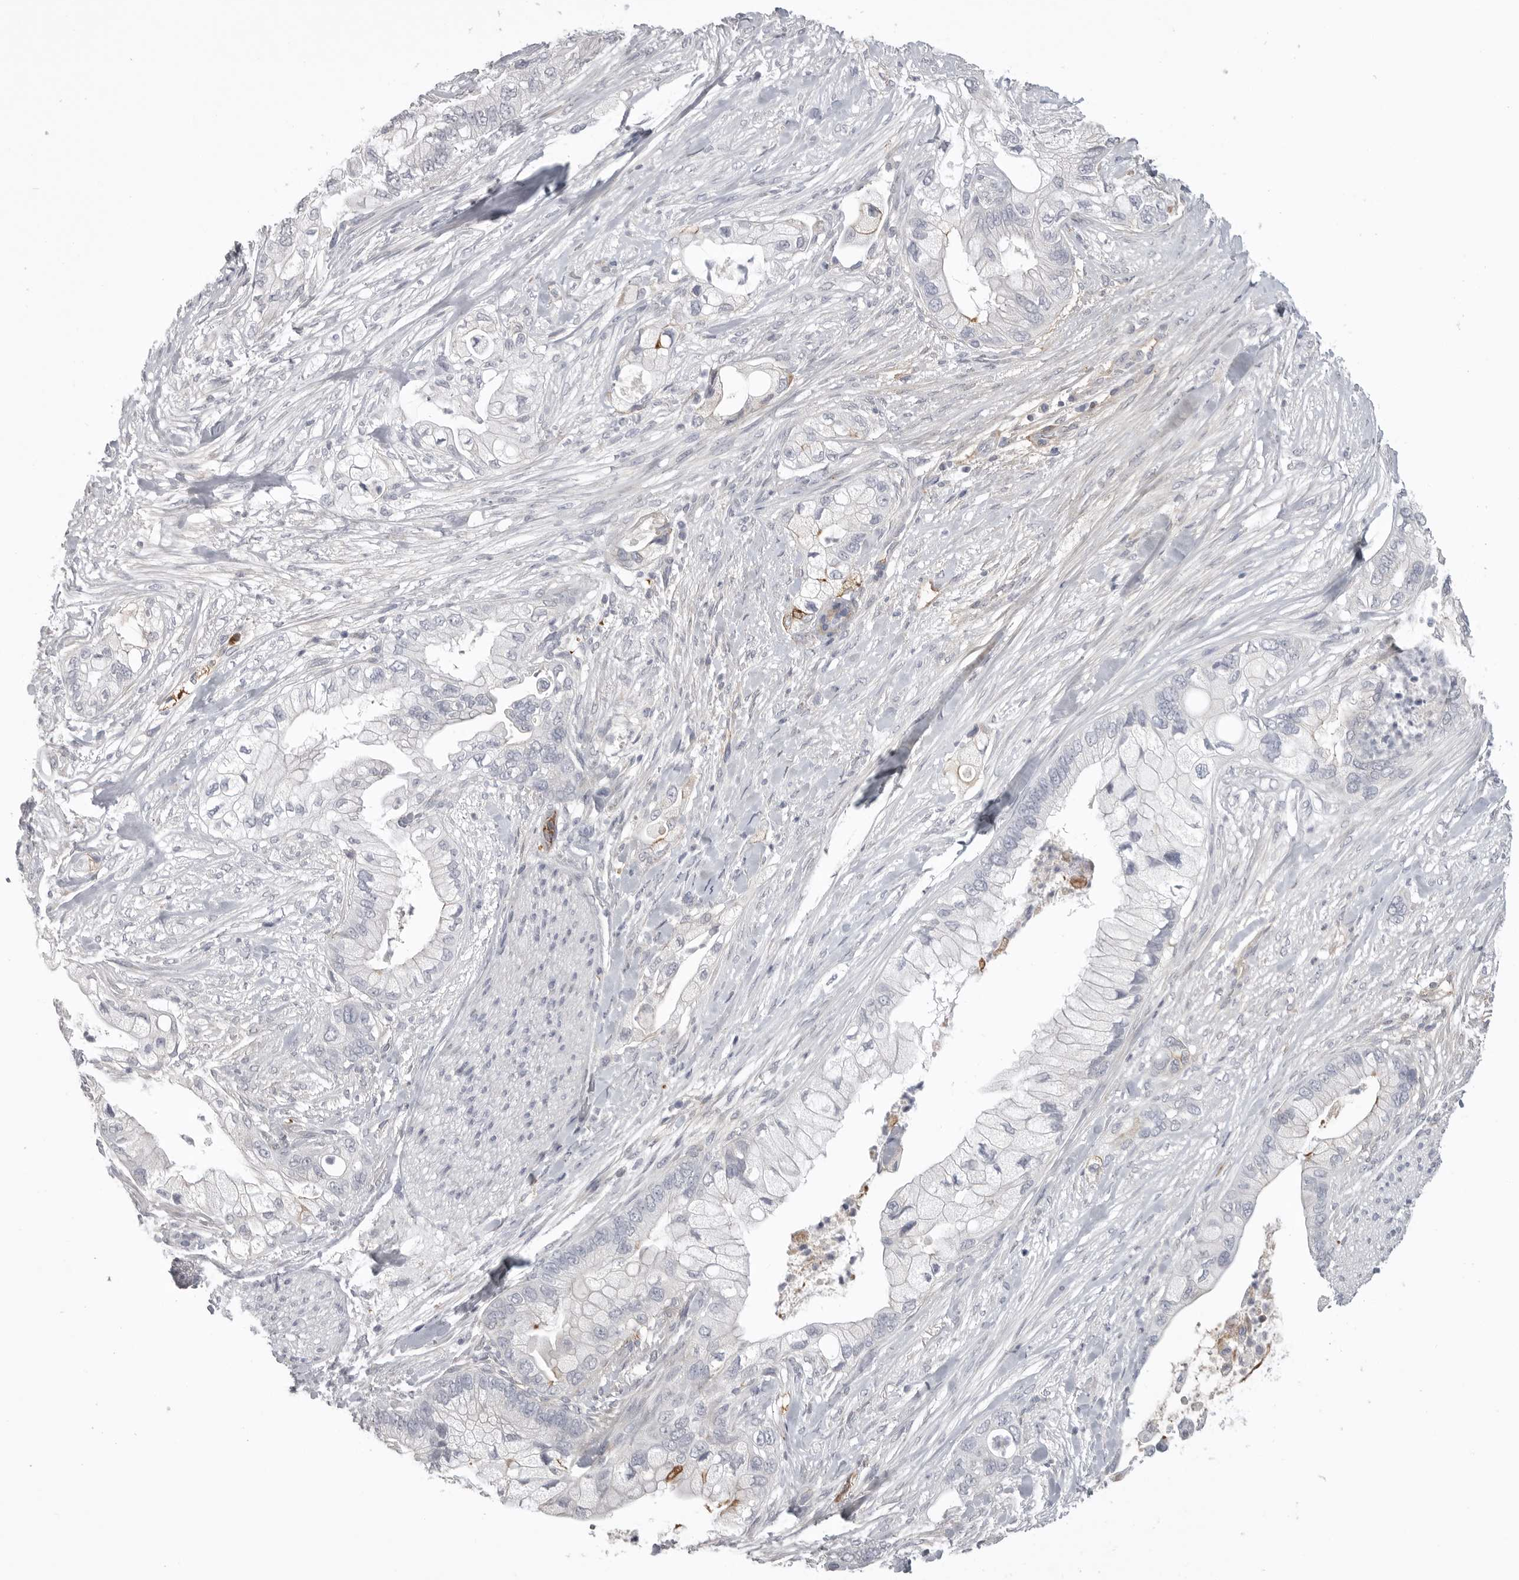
{"staining": {"intensity": "negative", "quantity": "none", "location": "none"}, "tissue": "pancreatic cancer", "cell_type": "Tumor cells", "image_type": "cancer", "snomed": [{"axis": "morphology", "description": "Adenocarcinoma, NOS"}, {"axis": "topography", "description": "Pancreas"}], "caption": "IHC micrograph of neoplastic tissue: human adenocarcinoma (pancreatic) stained with DAB (3,3'-diaminobenzidine) demonstrates no significant protein staining in tumor cells. (DAB immunohistochemistry visualized using brightfield microscopy, high magnification).", "gene": "SERPING1", "patient": {"sex": "male", "age": 53}}